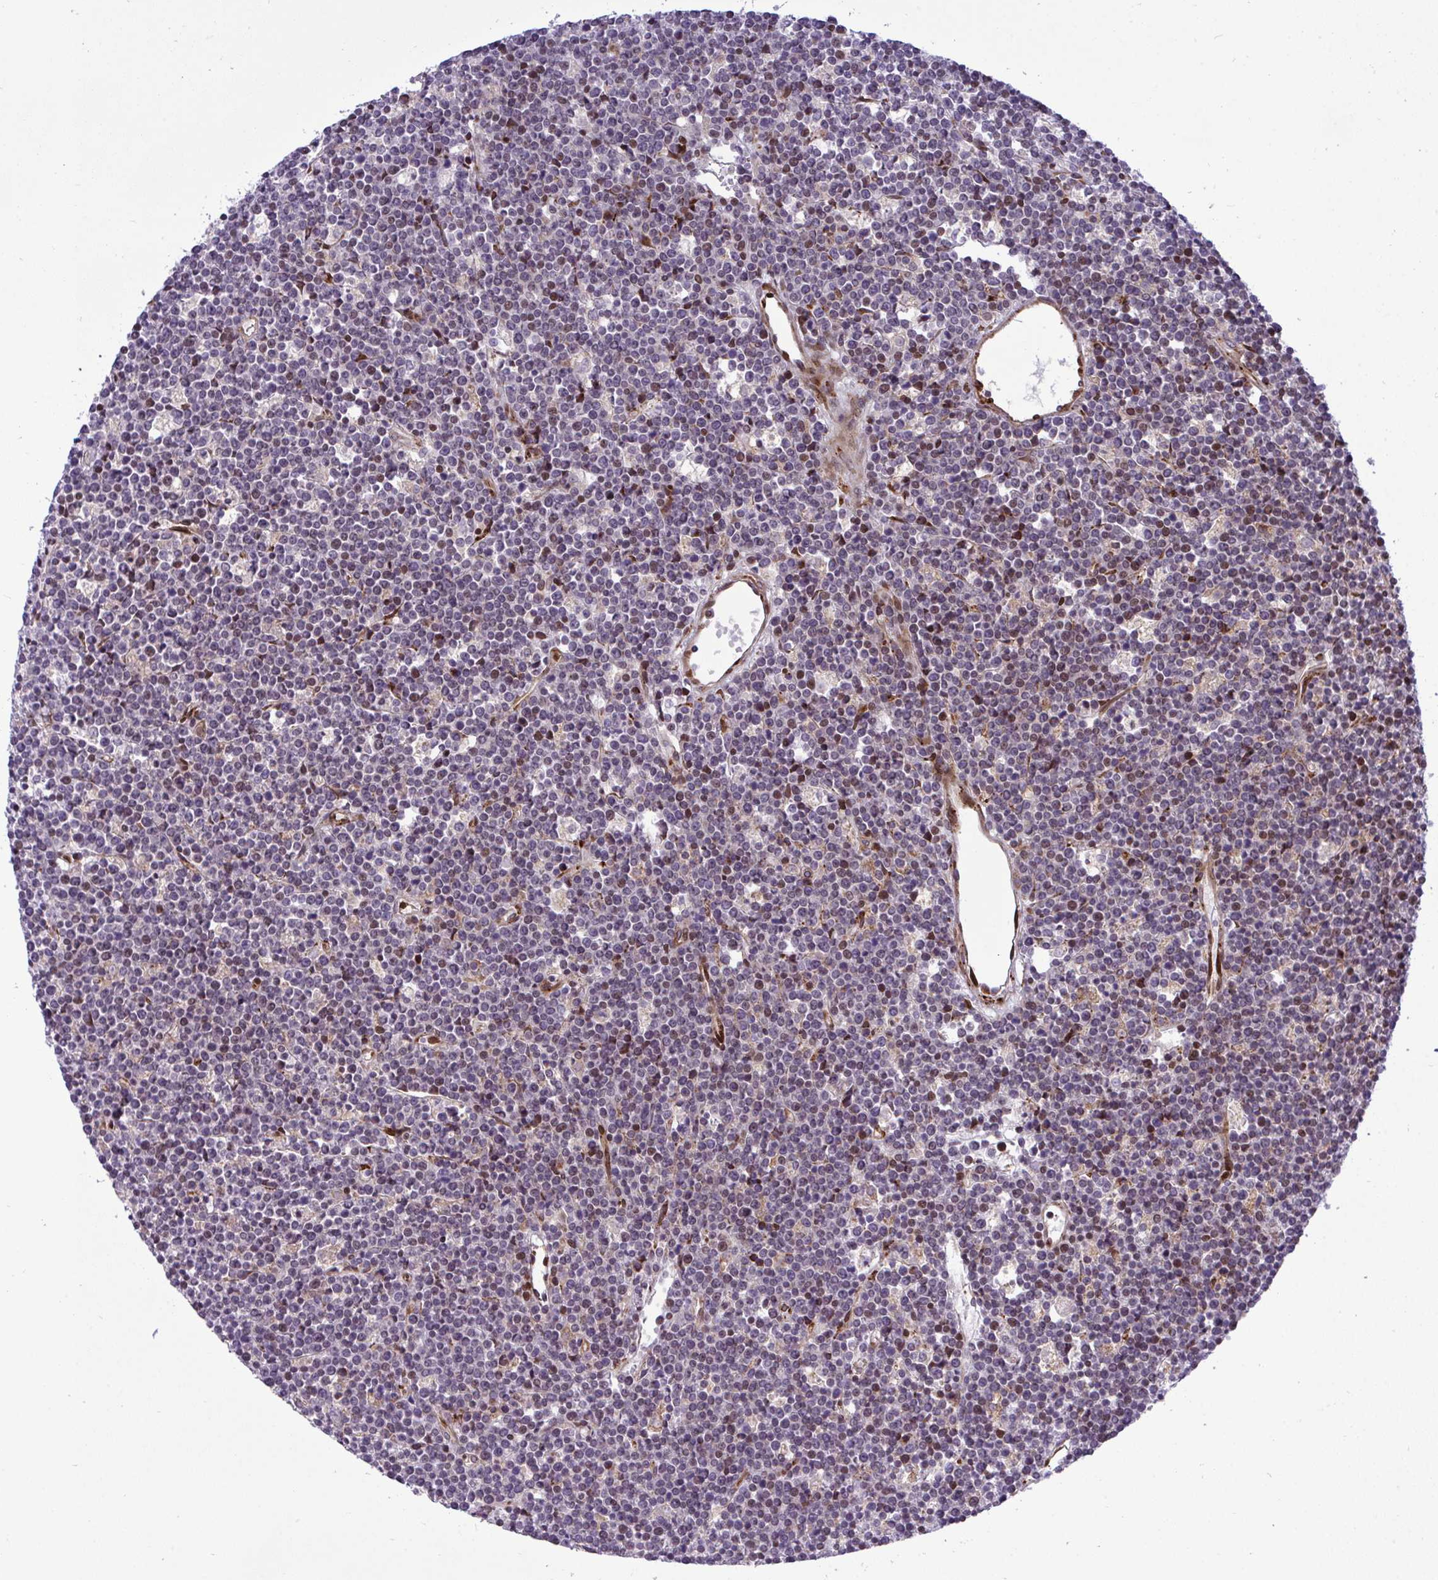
{"staining": {"intensity": "moderate", "quantity": "<25%", "location": "nuclear"}, "tissue": "lymphoma", "cell_type": "Tumor cells", "image_type": "cancer", "snomed": [{"axis": "morphology", "description": "Malignant lymphoma, non-Hodgkin's type, High grade"}, {"axis": "topography", "description": "Ovary"}], "caption": "A high-resolution photomicrograph shows immunohistochemistry (IHC) staining of malignant lymphoma, non-Hodgkin's type (high-grade), which shows moderate nuclear expression in about <25% of tumor cells. Nuclei are stained in blue.", "gene": "CASTOR2", "patient": {"sex": "female", "age": 56}}